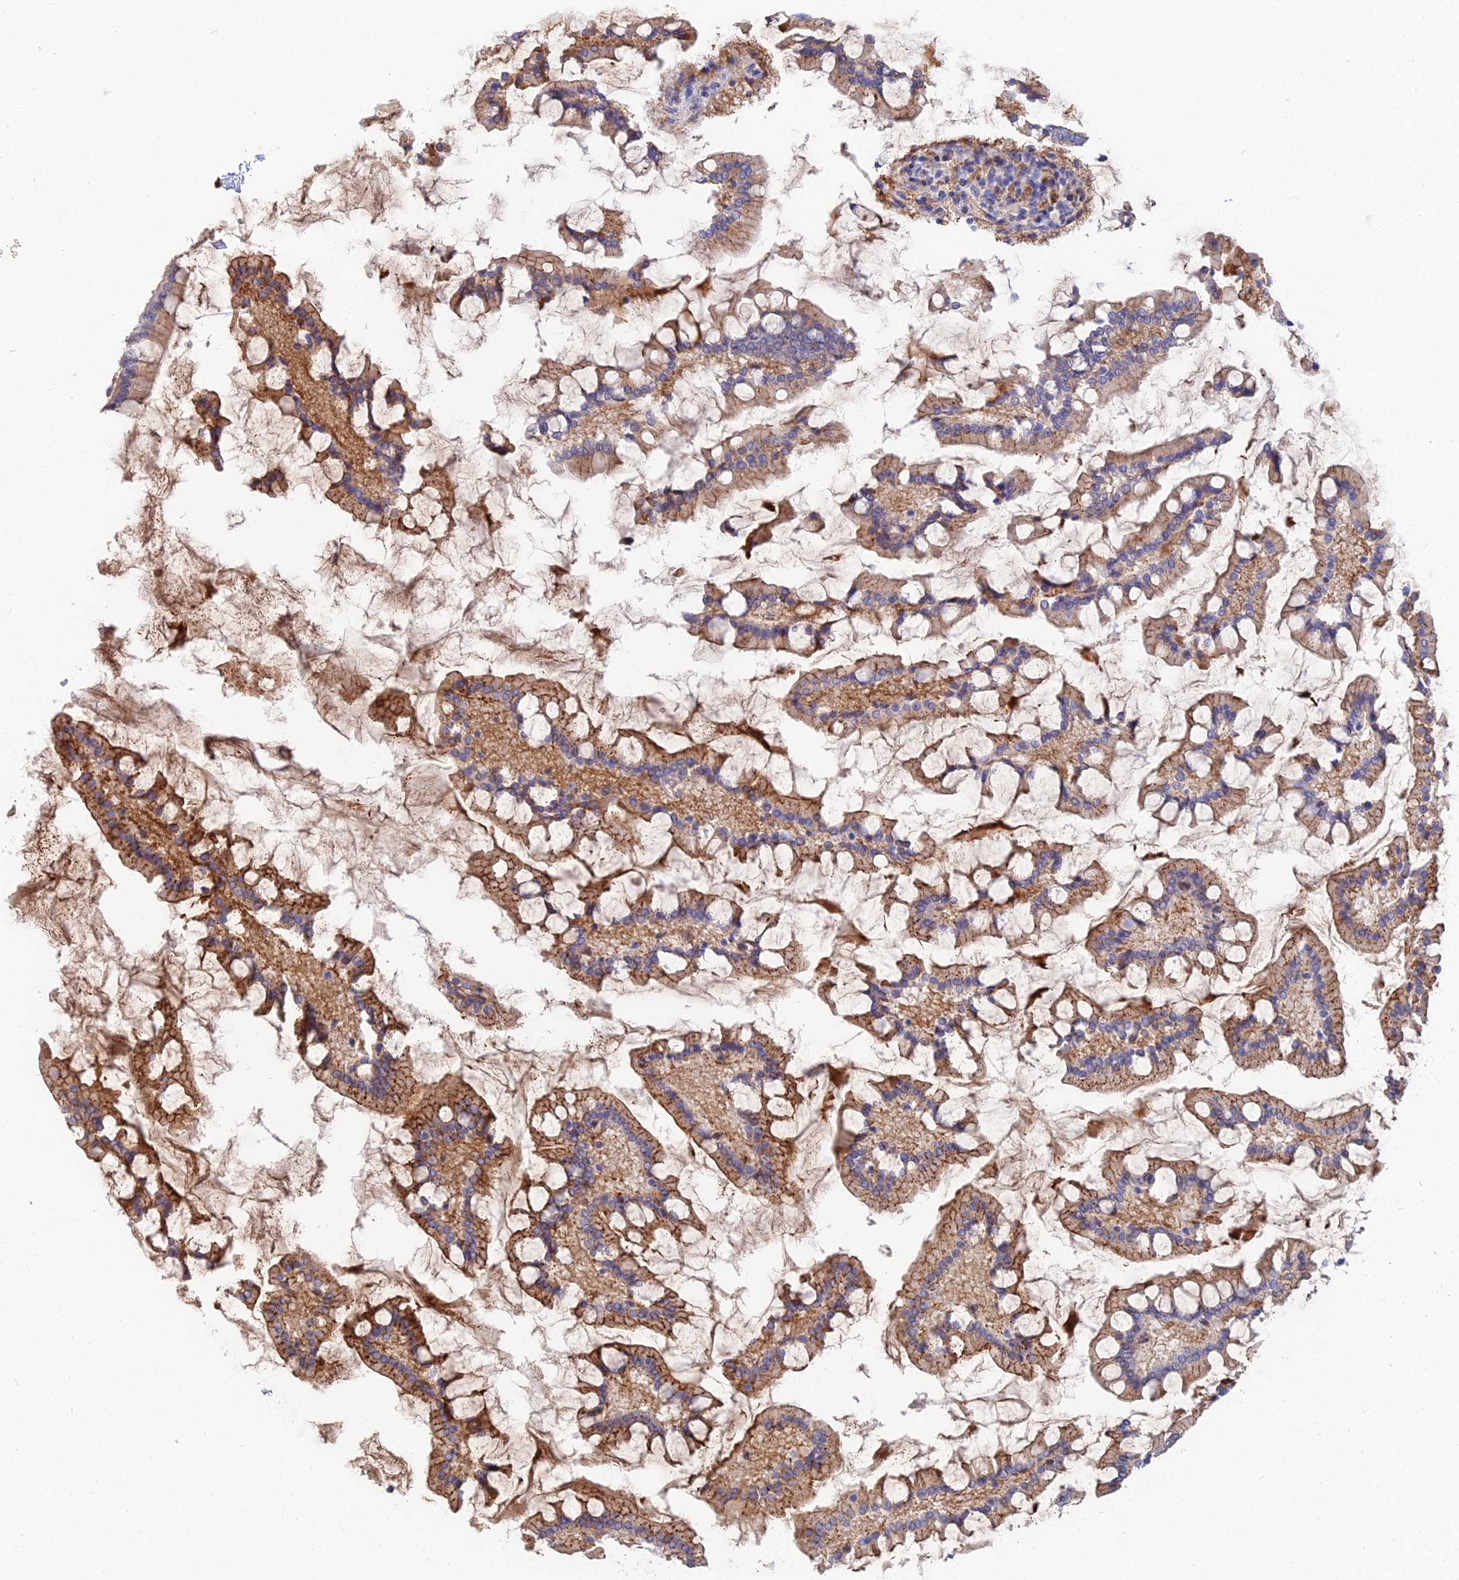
{"staining": {"intensity": "moderate", "quantity": "25%-75%", "location": "cytoplasmic/membranous"}, "tissue": "small intestine", "cell_type": "Glandular cells", "image_type": "normal", "snomed": [{"axis": "morphology", "description": "Normal tissue, NOS"}, {"axis": "topography", "description": "Small intestine"}], "caption": "Protein staining shows moderate cytoplasmic/membranous positivity in about 25%-75% of glandular cells in benign small intestine.", "gene": "TRIM43B", "patient": {"sex": "male", "age": 41}}